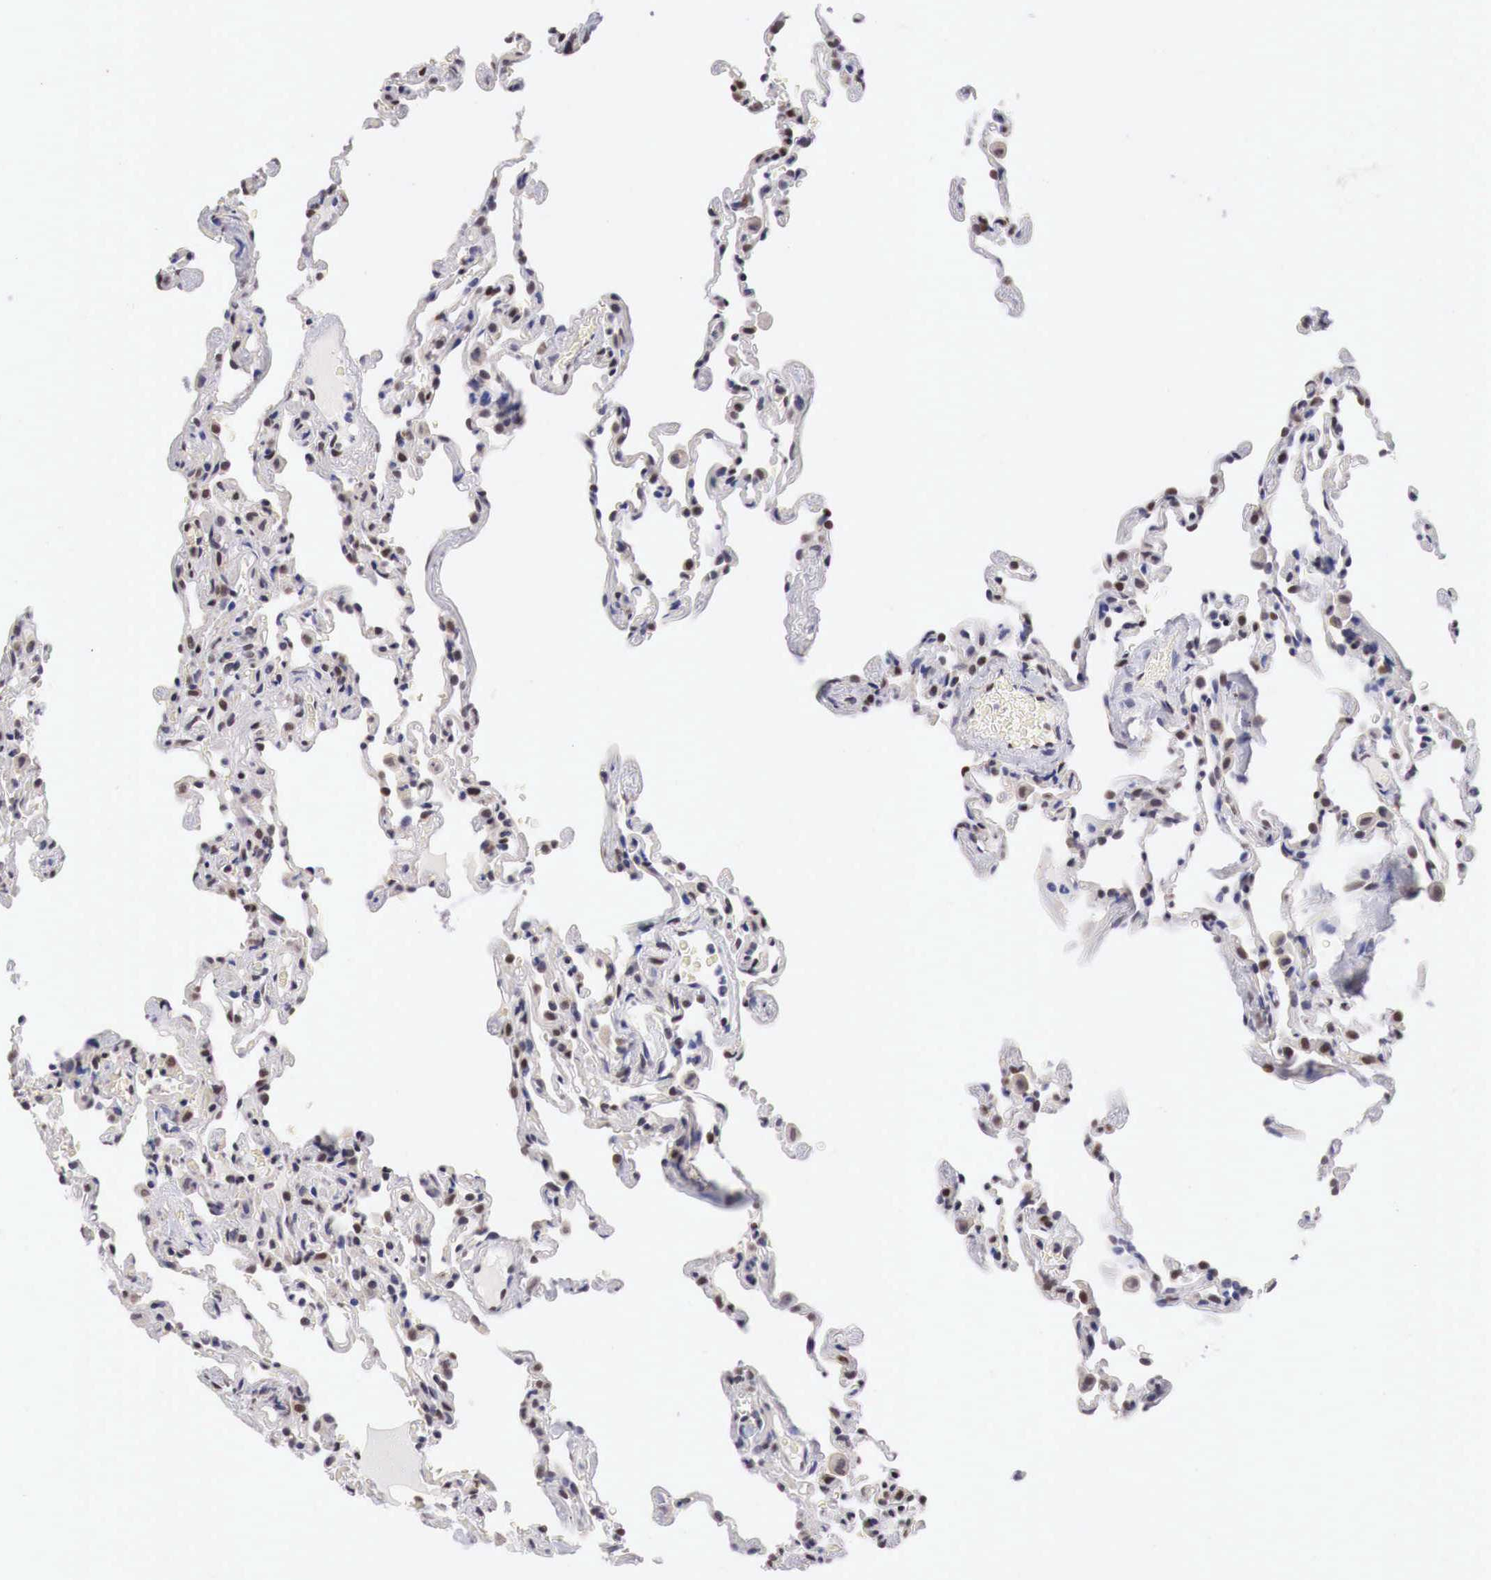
{"staining": {"intensity": "weak", "quantity": "25%-75%", "location": "cytoplasmic/membranous,nuclear"}, "tissue": "lung", "cell_type": "Alveolar cells", "image_type": "normal", "snomed": [{"axis": "morphology", "description": "Normal tissue, NOS"}, {"axis": "topography", "description": "Lung"}], "caption": "Brown immunohistochemical staining in unremarkable human lung shows weak cytoplasmic/membranous,nuclear staining in approximately 25%-75% of alveolar cells.", "gene": "PABIR2", "patient": {"sex": "female", "age": 61}}